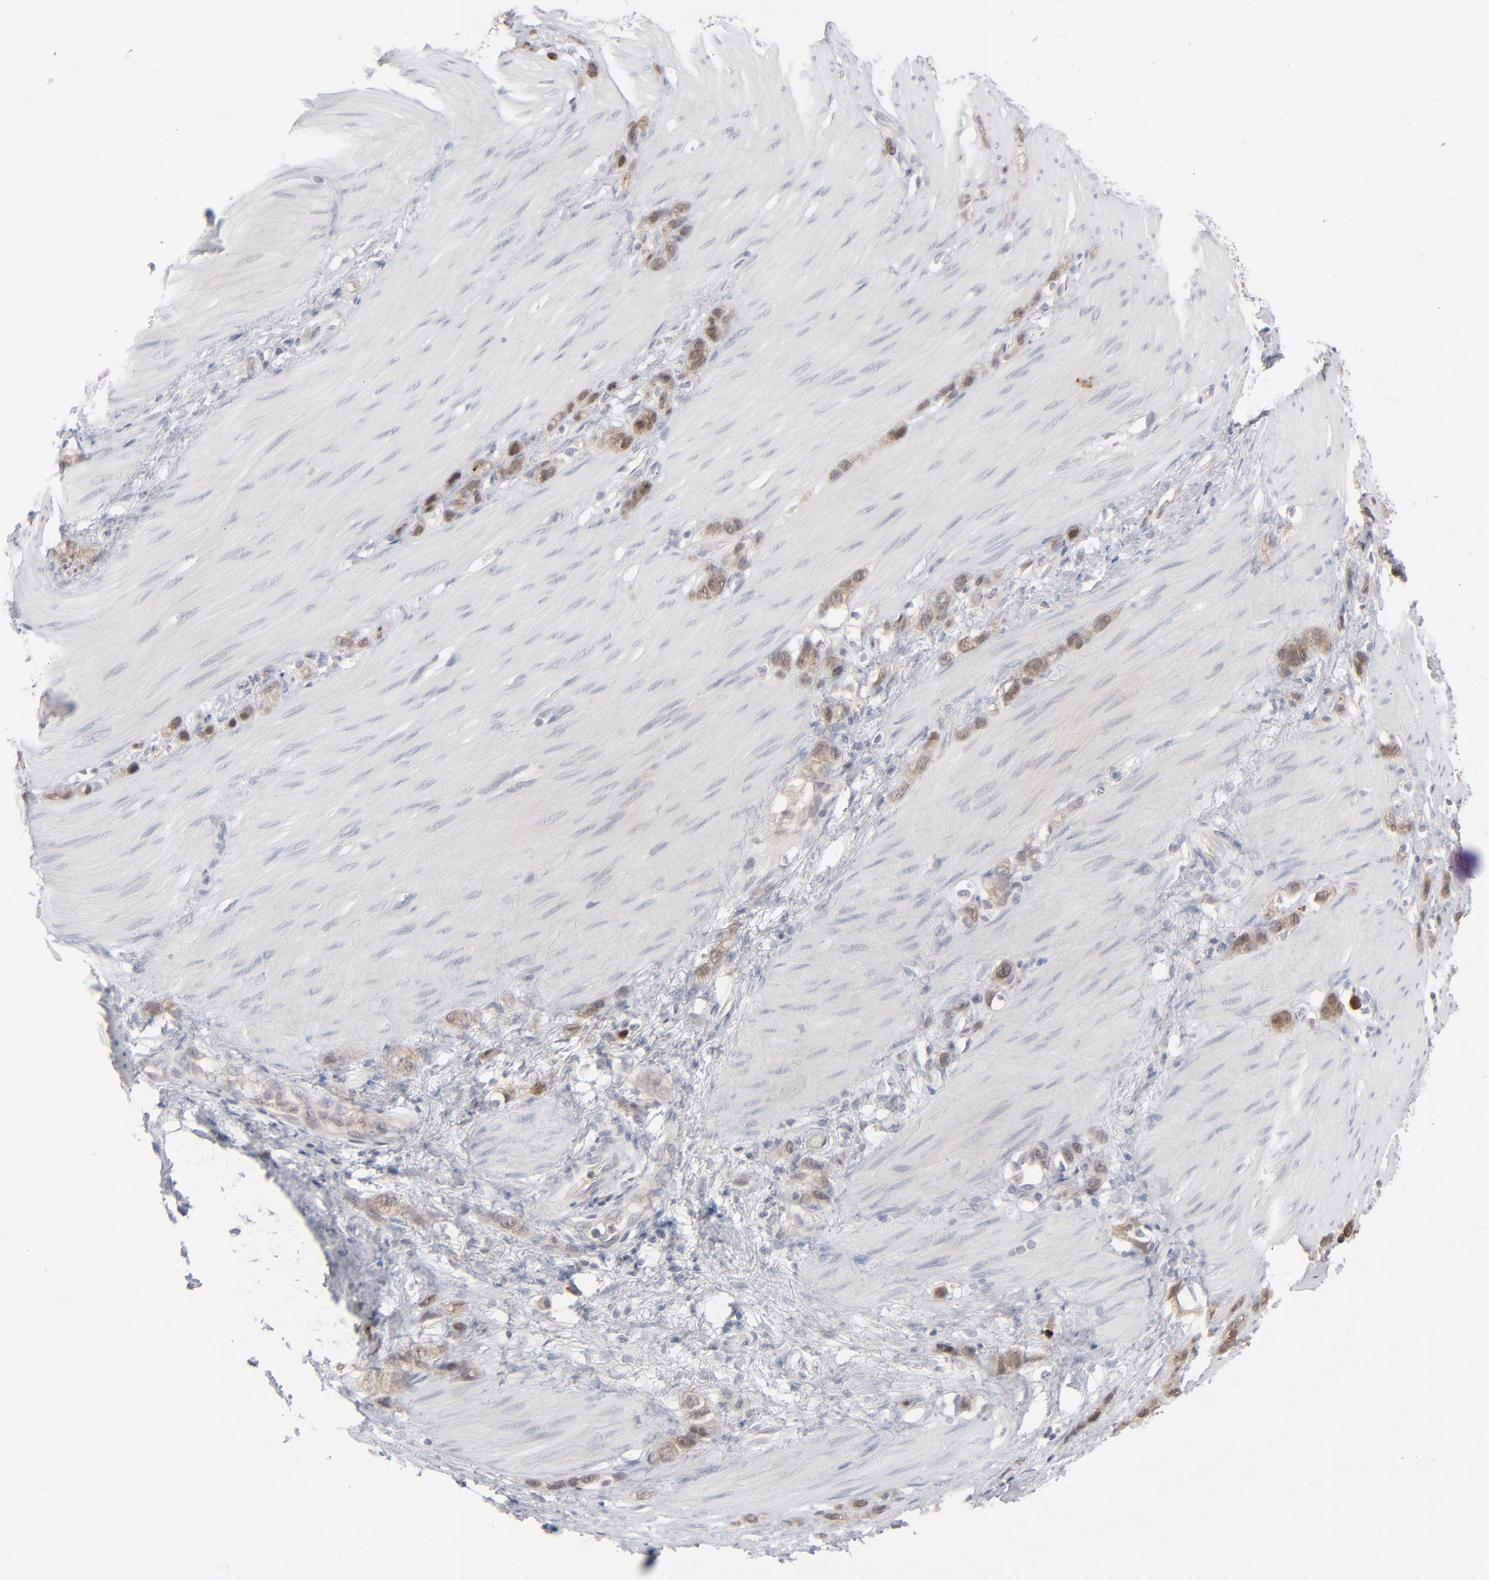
{"staining": {"intensity": "moderate", "quantity": ">75%", "location": "cytoplasmic/membranous"}, "tissue": "stomach cancer", "cell_type": "Tumor cells", "image_type": "cancer", "snomed": [{"axis": "morphology", "description": "Normal tissue, NOS"}, {"axis": "morphology", "description": "Adenocarcinoma, NOS"}, {"axis": "morphology", "description": "Adenocarcinoma, High grade"}, {"axis": "topography", "description": "Stomach, upper"}, {"axis": "topography", "description": "Stomach"}], "caption": "The histopathology image displays immunohistochemical staining of stomach cancer. There is moderate cytoplasmic/membranous expression is seen in approximately >75% of tumor cells.", "gene": "POF1B", "patient": {"sex": "female", "age": 65}}